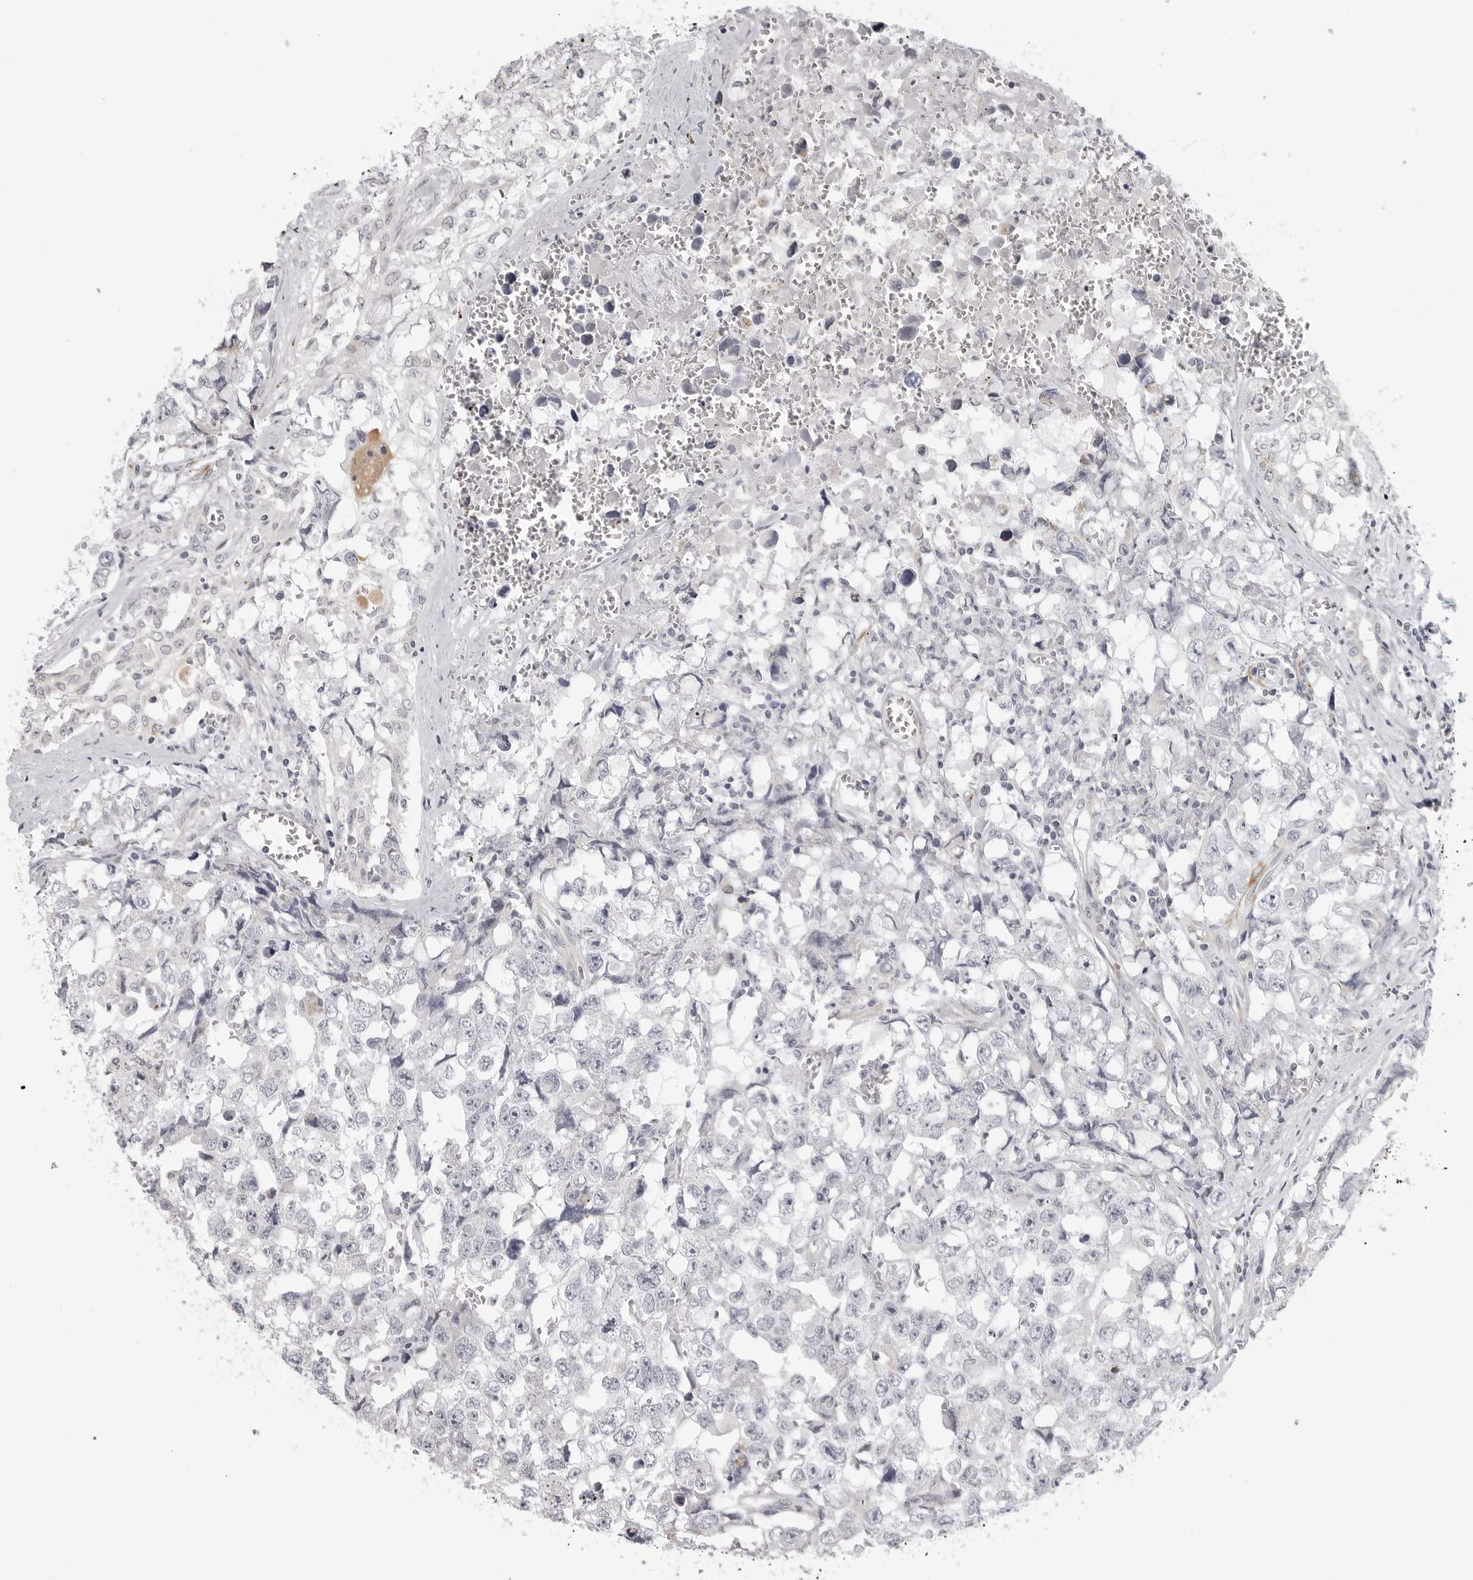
{"staining": {"intensity": "negative", "quantity": "none", "location": "none"}, "tissue": "testis cancer", "cell_type": "Tumor cells", "image_type": "cancer", "snomed": [{"axis": "morphology", "description": "Carcinoma, Embryonal, NOS"}, {"axis": "topography", "description": "Testis"}], "caption": "An immunohistochemistry (IHC) micrograph of embryonal carcinoma (testis) is shown. There is no staining in tumor cells of embryonal carcinoma (testis). The staining was performed using DAB (3,3'-diaminobenzidine) to visualize the protein expression in brown, while the nuclei were stained in blue with hematoxylin (Magnification: 20x).", "gene": "MAP7D1", "patient": {"sex": "male", "age": 31}}